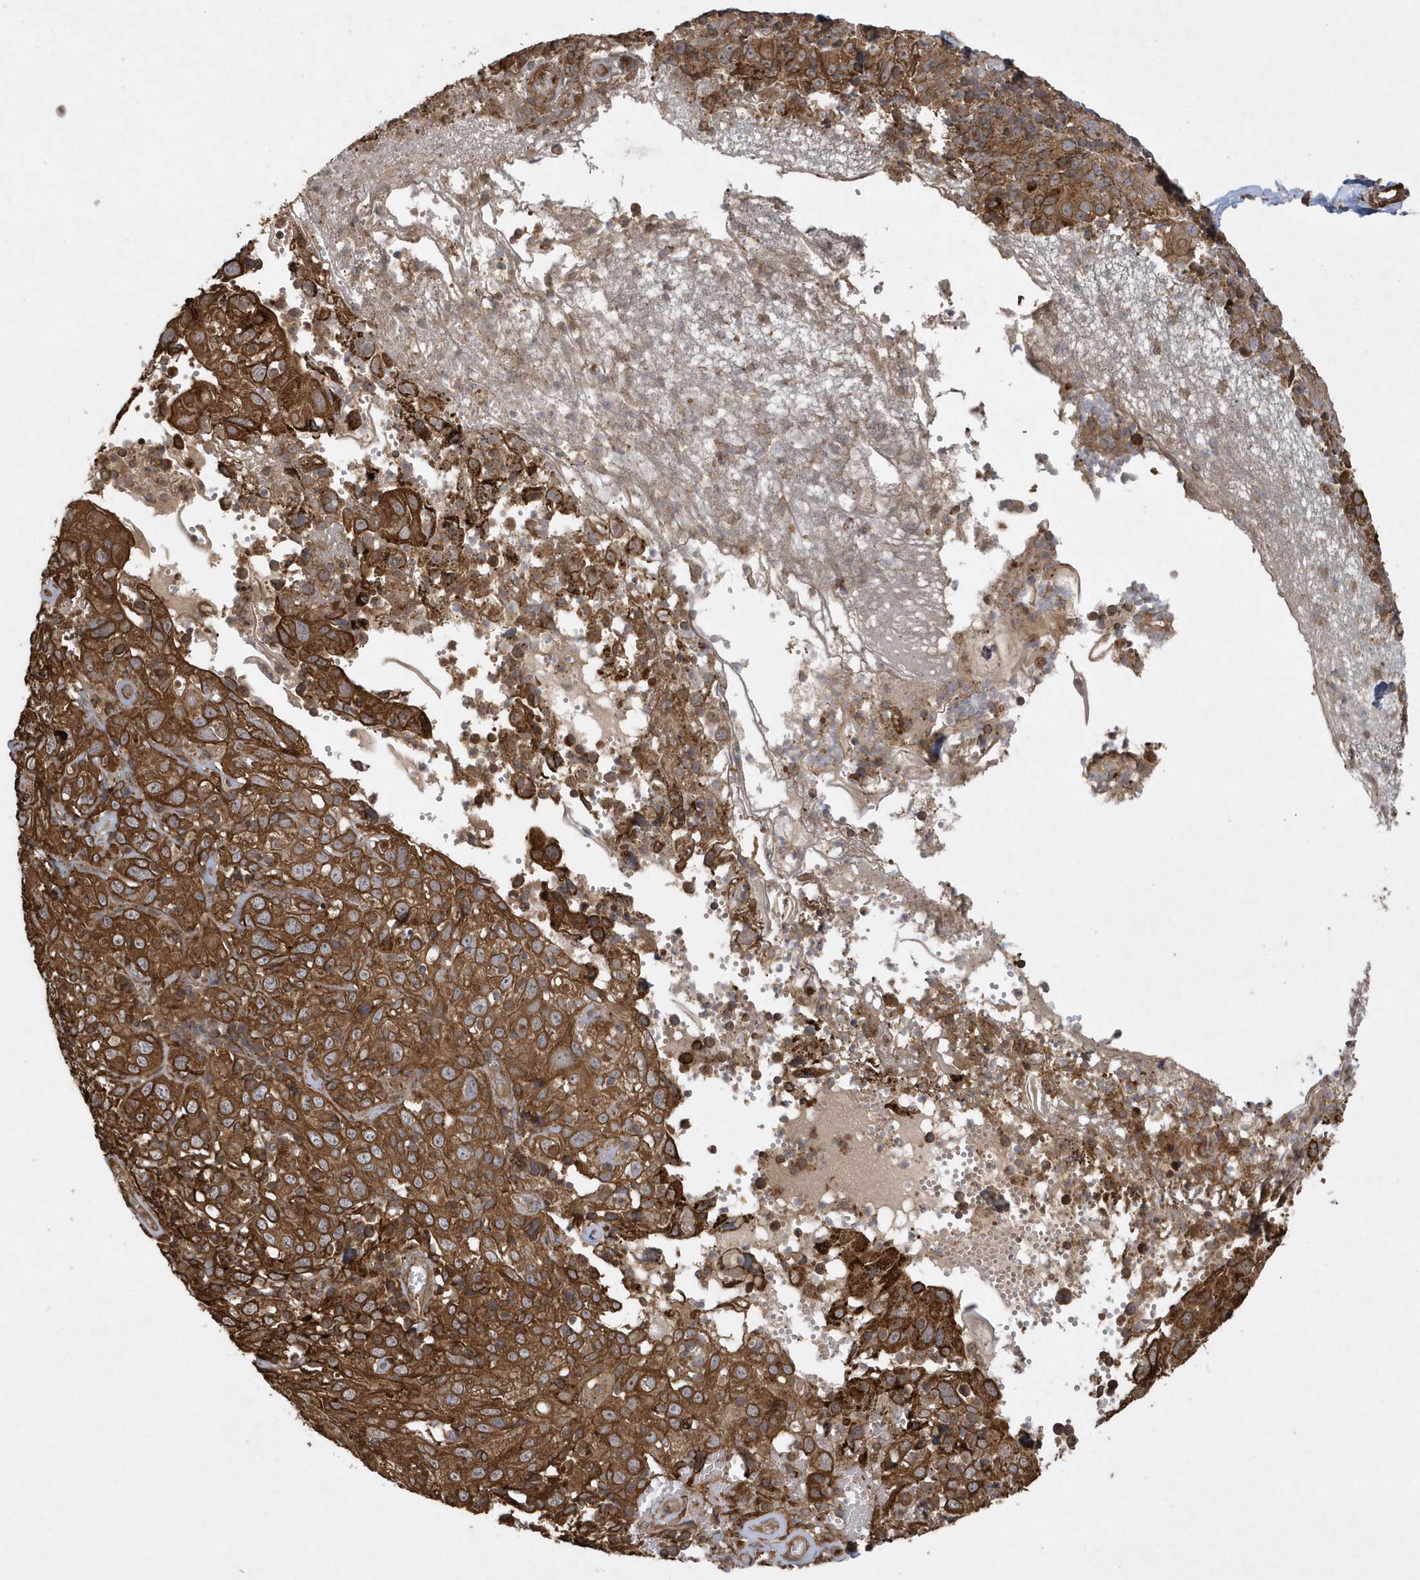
{"staining": {"intensity": "moderate", "quantity": ">75%", "location": "cytoplasmic/membranous"}, "tissue": "cervical cancer", "cell_type": "Tumor cells", "image_type": "cancer", "snomed": [{"axis": "morphology", "description": "Squamous cell carcinoma, NOS"}, {"axis": "topography", "description": "Cervix"}], "caption": "This micrograph displays IHC staining of cervical squamous cell carcinoma, with medium moderate cytoplasmic/membranous positivity in approximately >75% of tumor cells.", "gene": "SENP8", "patient": {"sex": "female", "age": 46}}